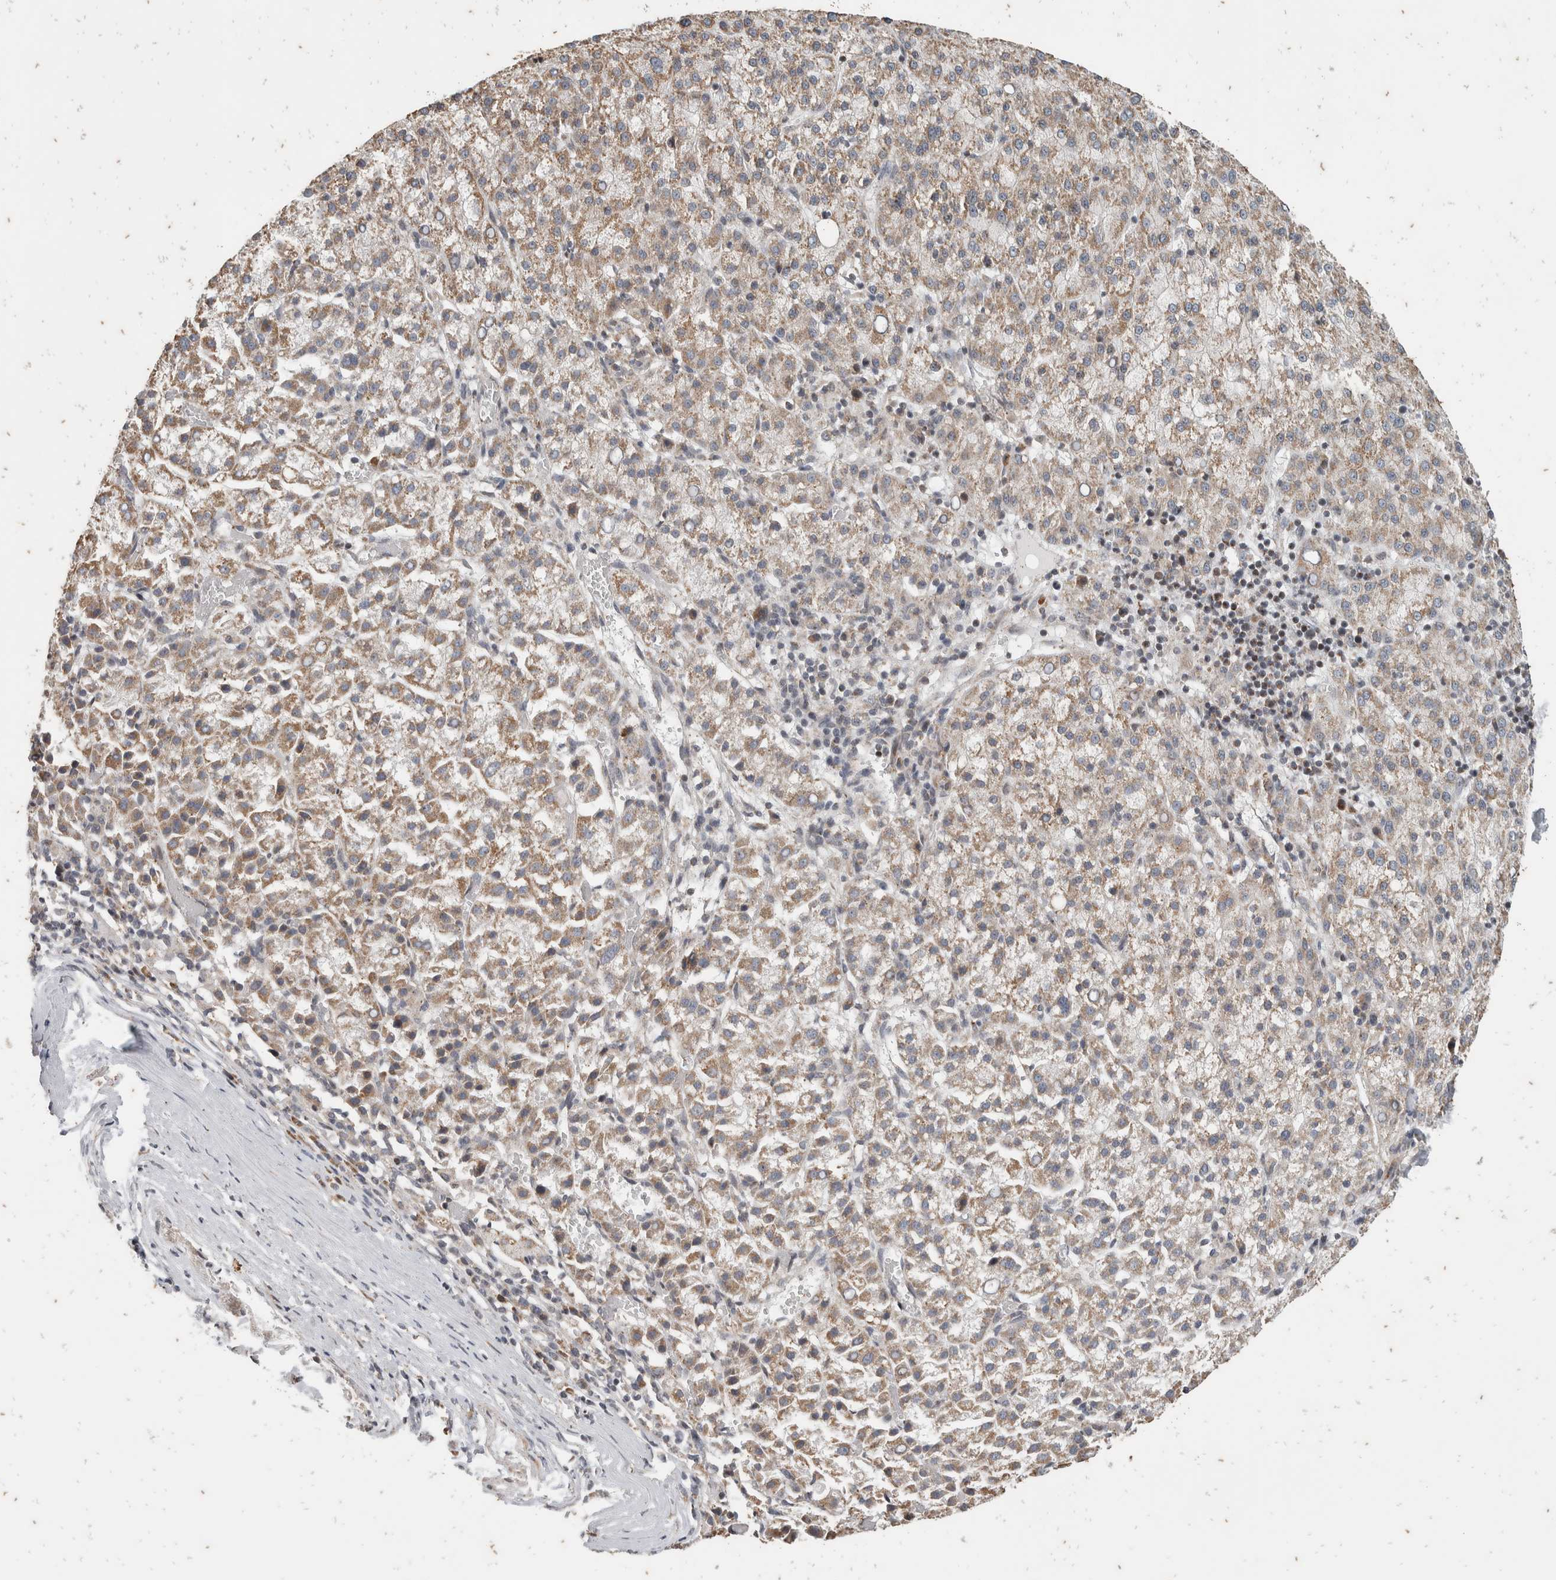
{"staining": {"intensity": "weak", "quantity": ">75%", "location": "cytoplasmic/membranous"}, "tissue": "liver cancer", "cell_type": "Tumor cells", "image_type": "cancer", "snomed": [{"axis": "morphology", "description": "Carcinoma, Hepatocellular, NOS"}, {"axis": "topography", "description": "Liver"}], "caption": "Immunohistochemistry micrograph of neoplastic tissue: human hepatocellular carcinoma (liver) stained using IHC displays low levels of weak protein expression localized specifically in the cytoplasmic/membranous of tumor cells, appearing as a cytoplasmic/membranous brown color.", "gene": "ATXN7L1", "patient": {"sex": "female", "age": 58}}